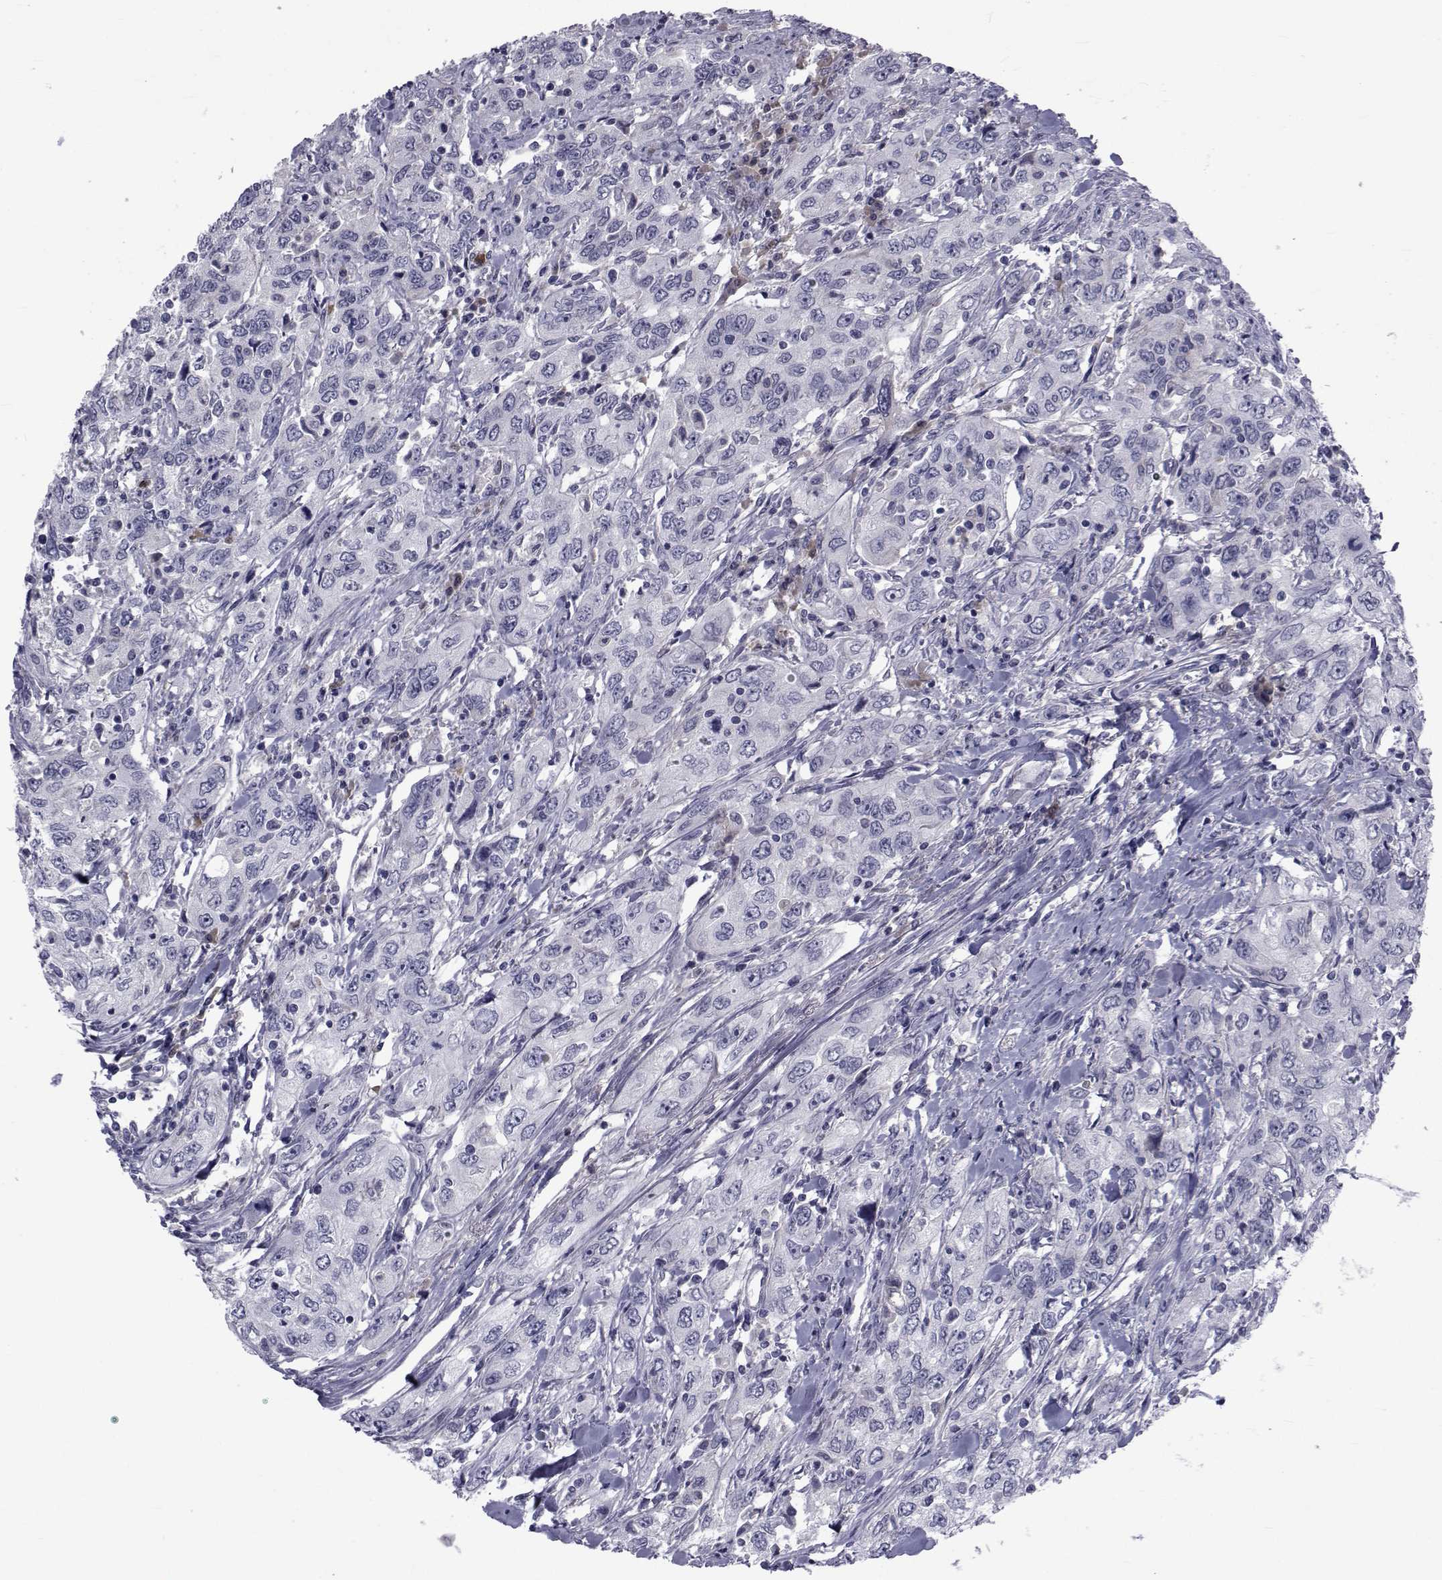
{"staining": {"intensity": "negative", "quantity": "none", "location": "none"}, "tissue": "urothelial cancer", "cell_type": "Tumor cells", "image_type": "cancer", "snomed": [{"axis": "morphology", "description": "Urothelial carcinoma, High grade"}, {"axis": "topography", "description": "Urinary bladder"}], "caption": "Tumor cells are negative for protein expression in human urothelial cancer.", "gene": "PAX2", "patient": {"sex": "male", "age": 76}}